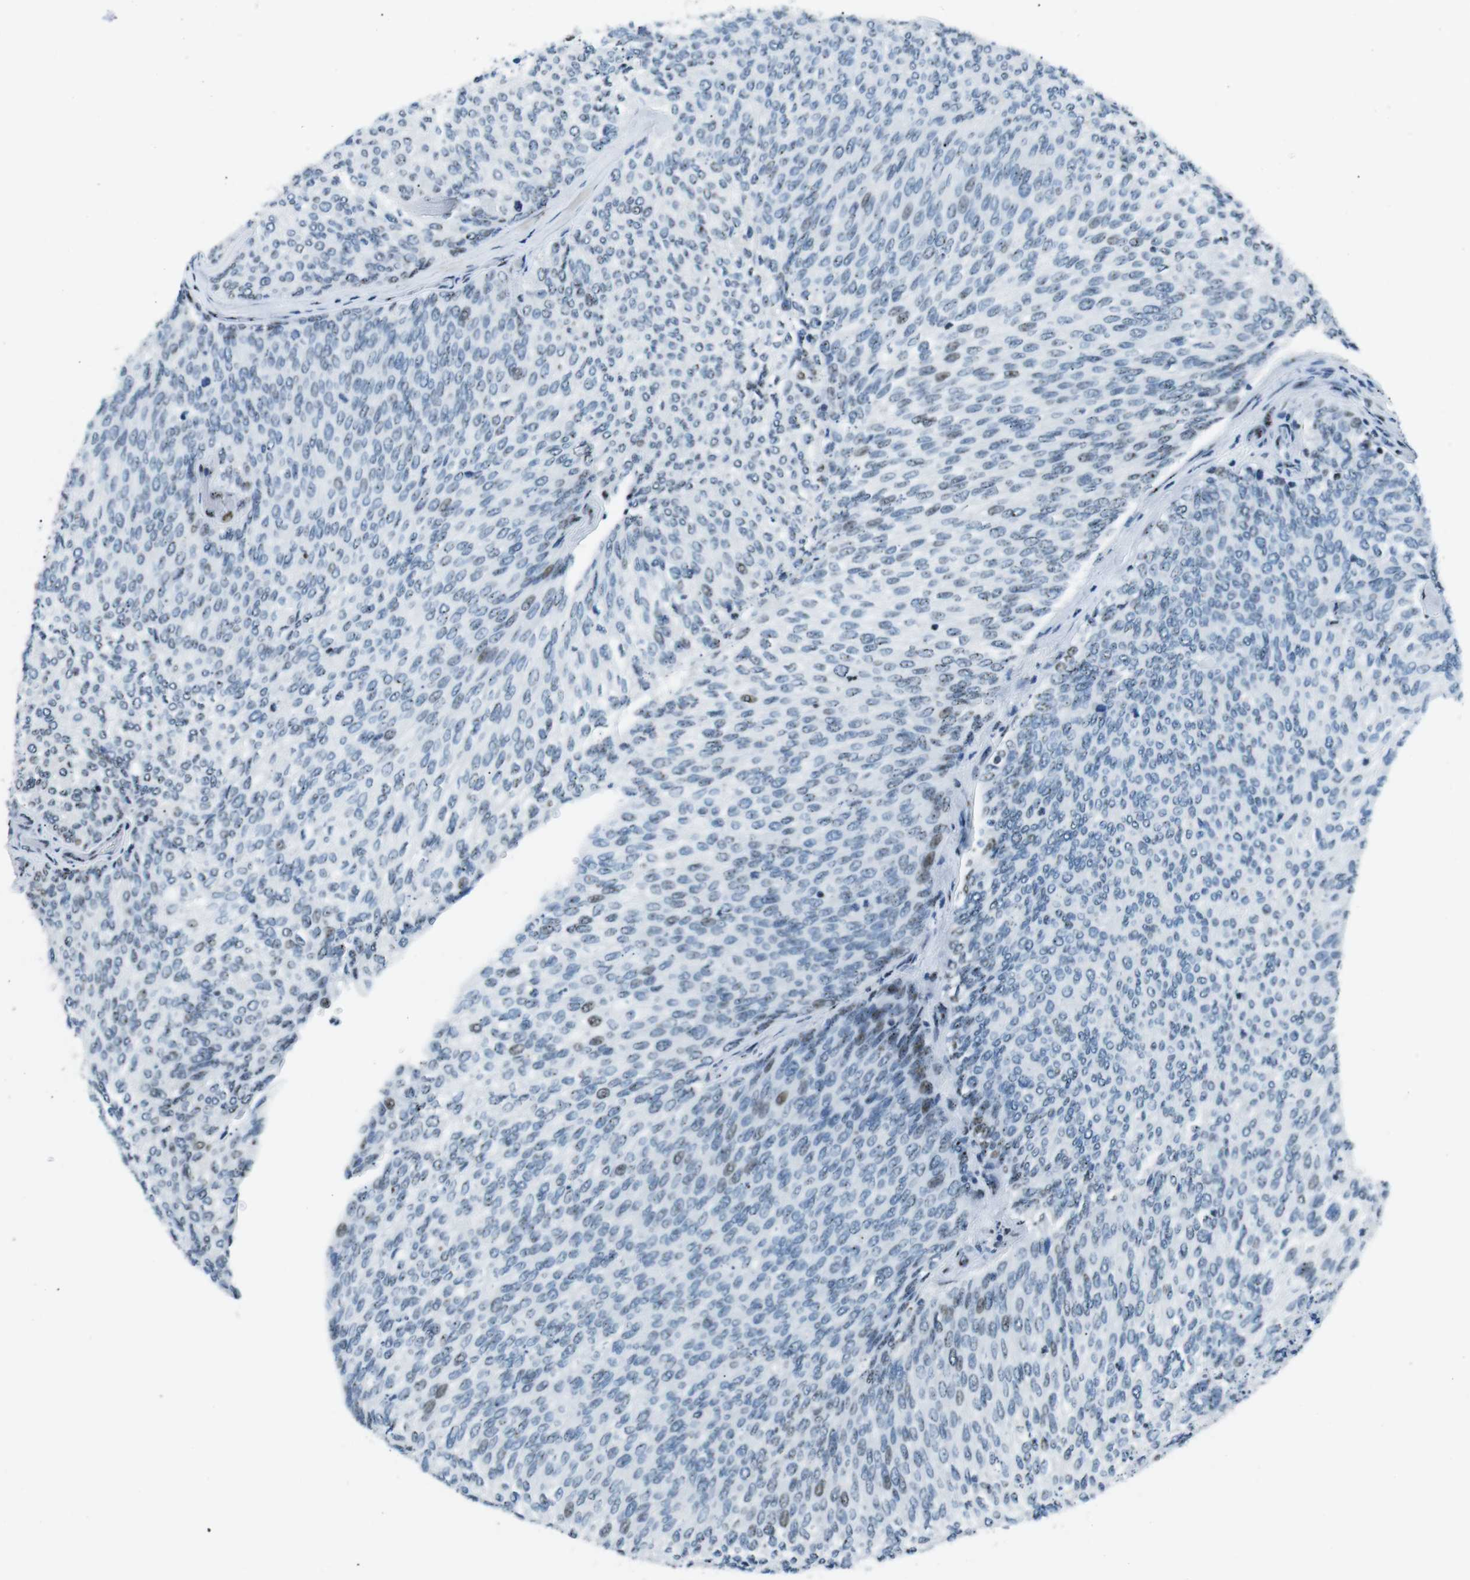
{"staining": {"intensity": "weak", "quantity": "<25%", "location": "nuclear"}, "tissue": "urothelial cancer", "cell_type": "Tumor cells", "image_type": "cancer", "snomed": [{"axis": "morphology", "description": "Urothelial carcinoma, Low grade"}, {"axis": "topography", "description": "Urinary bladder"}], "caption": "Immunohistochemistry (IHC) micrograph of low-grade urothelial carcinoma stained for a protein (brown), which exhibits no expression in tumor cells.", "gene": "PML", "patient": {"sex": "female", "age": 79}}